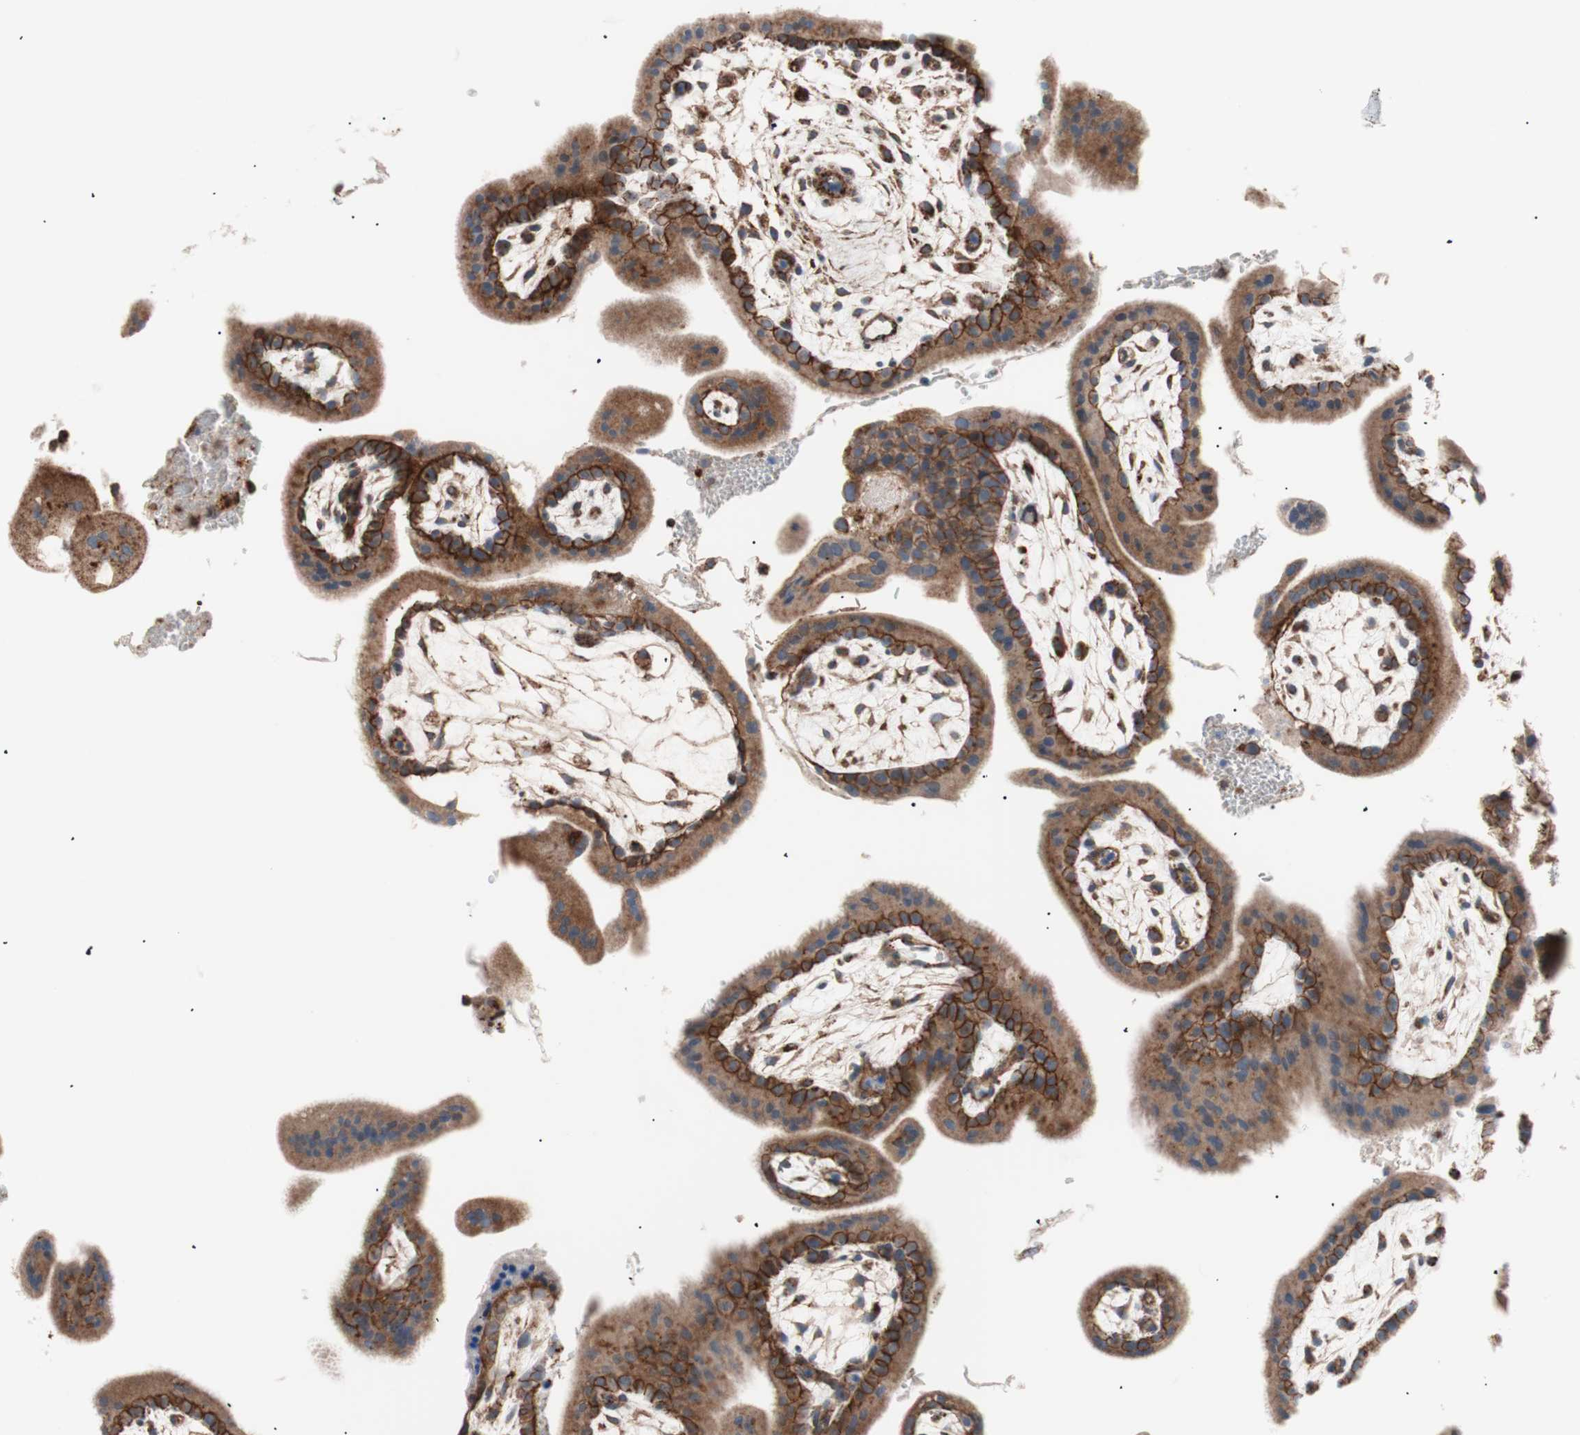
{"staining": {"intensity": "strong", "quantity": ">75%", "location": "cytoplasmic/membranous"}, "tissue": "placenta", "cell_type": "Trophoblastic cells", "image_type": "normal", "snomed": [{"axis": "morphology", "description": "Normal tissue, NOS"}, {"axis": "topography", "description": "Placenta"}], "caption": "Immunohistochemical staining of normal placenta displays high levels of strong cytoplasmic/membranous expression in about >75% of trophoblastic cells.", "gene": "FLOT2", "patient": {"sex": "female", "age": 35}}